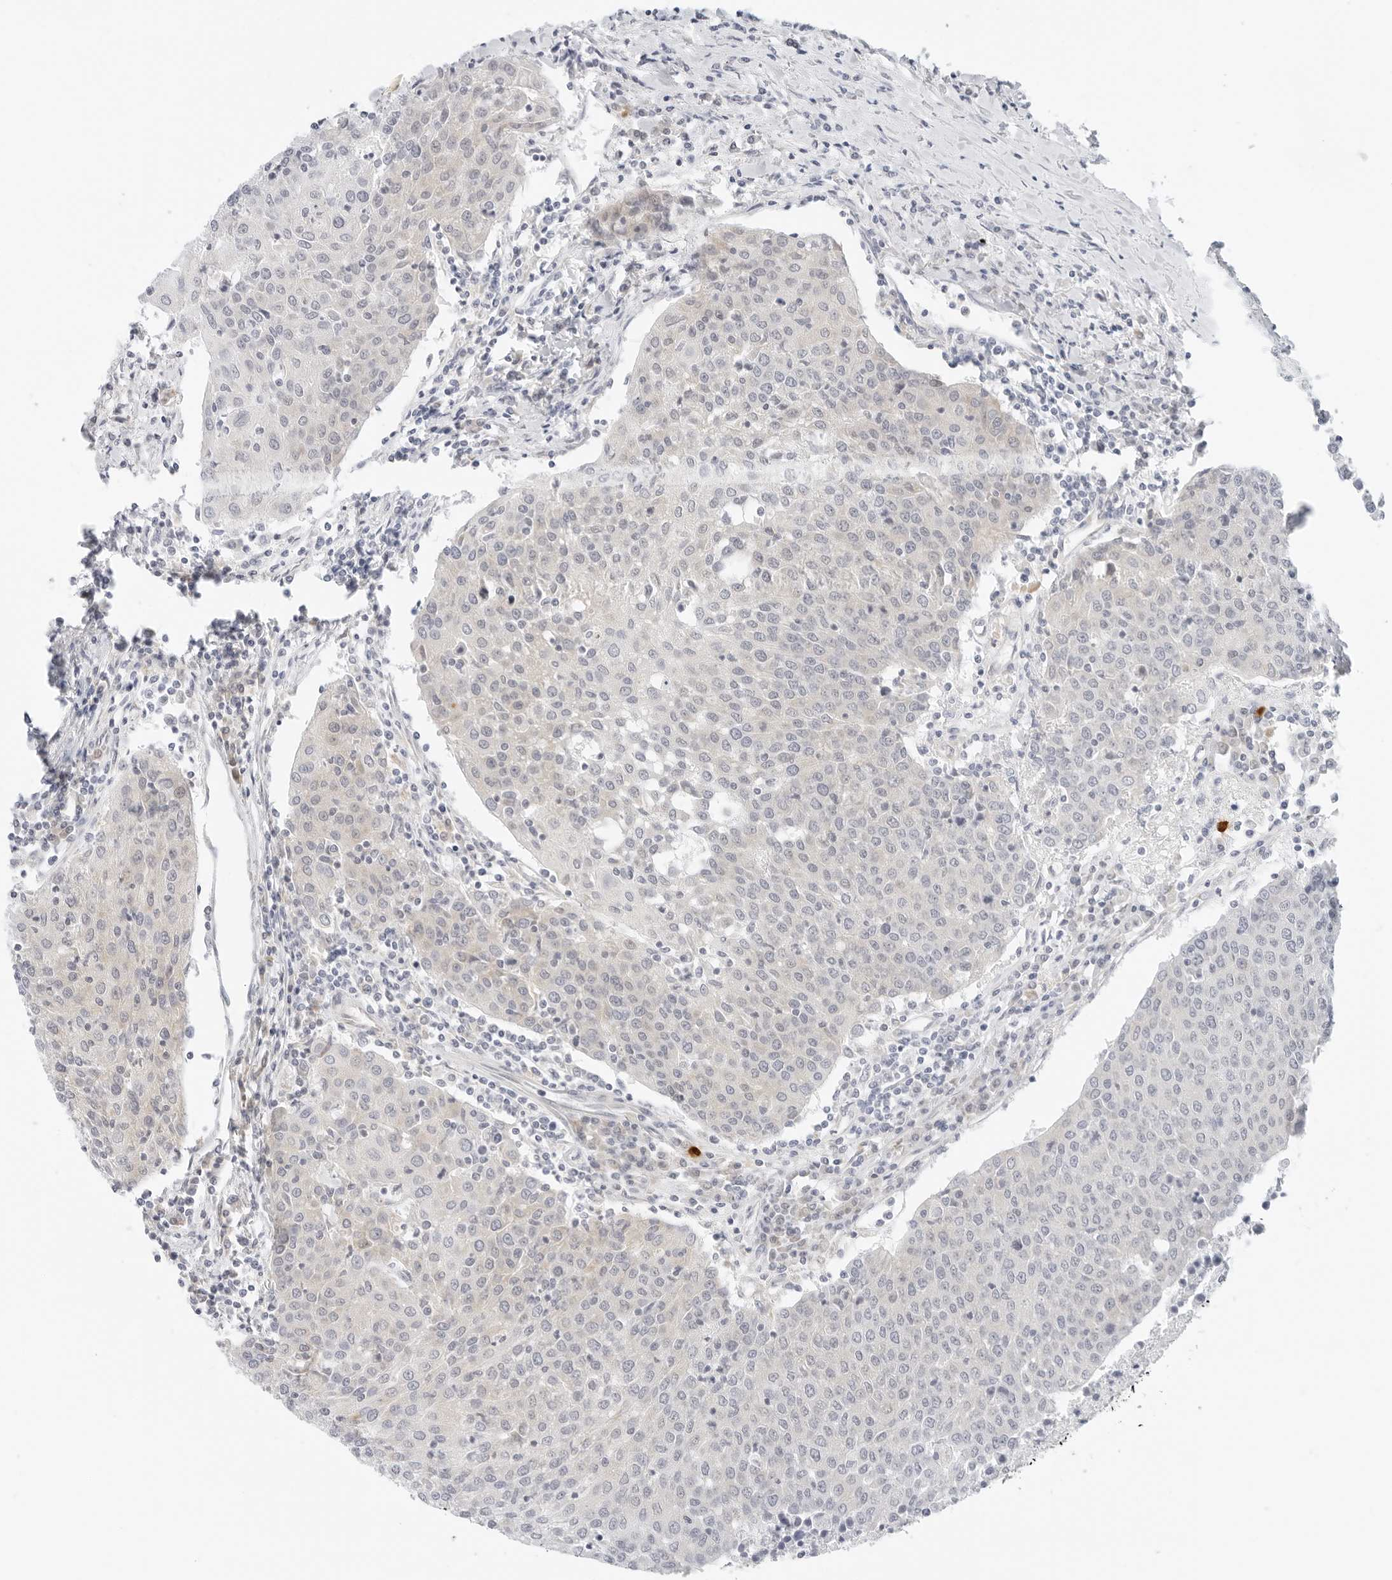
{"staining": {"intensity": "negative", "quantity": "none", "location": "none"}, "tissue": "urothelial cancer", "cell_type": "Tumor cells", "image_type": "cancer", "snomed": [{"axis": "morphology", "description": "Urothelial carcinoma, High grade"}, {"axis": "topography", "description": "Urinary bladder"}], "caption": "Tumor cells are negative for brown protein staining in urothelial cancer. (Stains: DAB (3,3'-diaminobenzidine) immunohistochemistry with hematoxylin counter stain, Microscopy: brightfield microscopy at high magnification).", "gene": "RC3H1", "patient": {"sex": "female", "age": 85}}